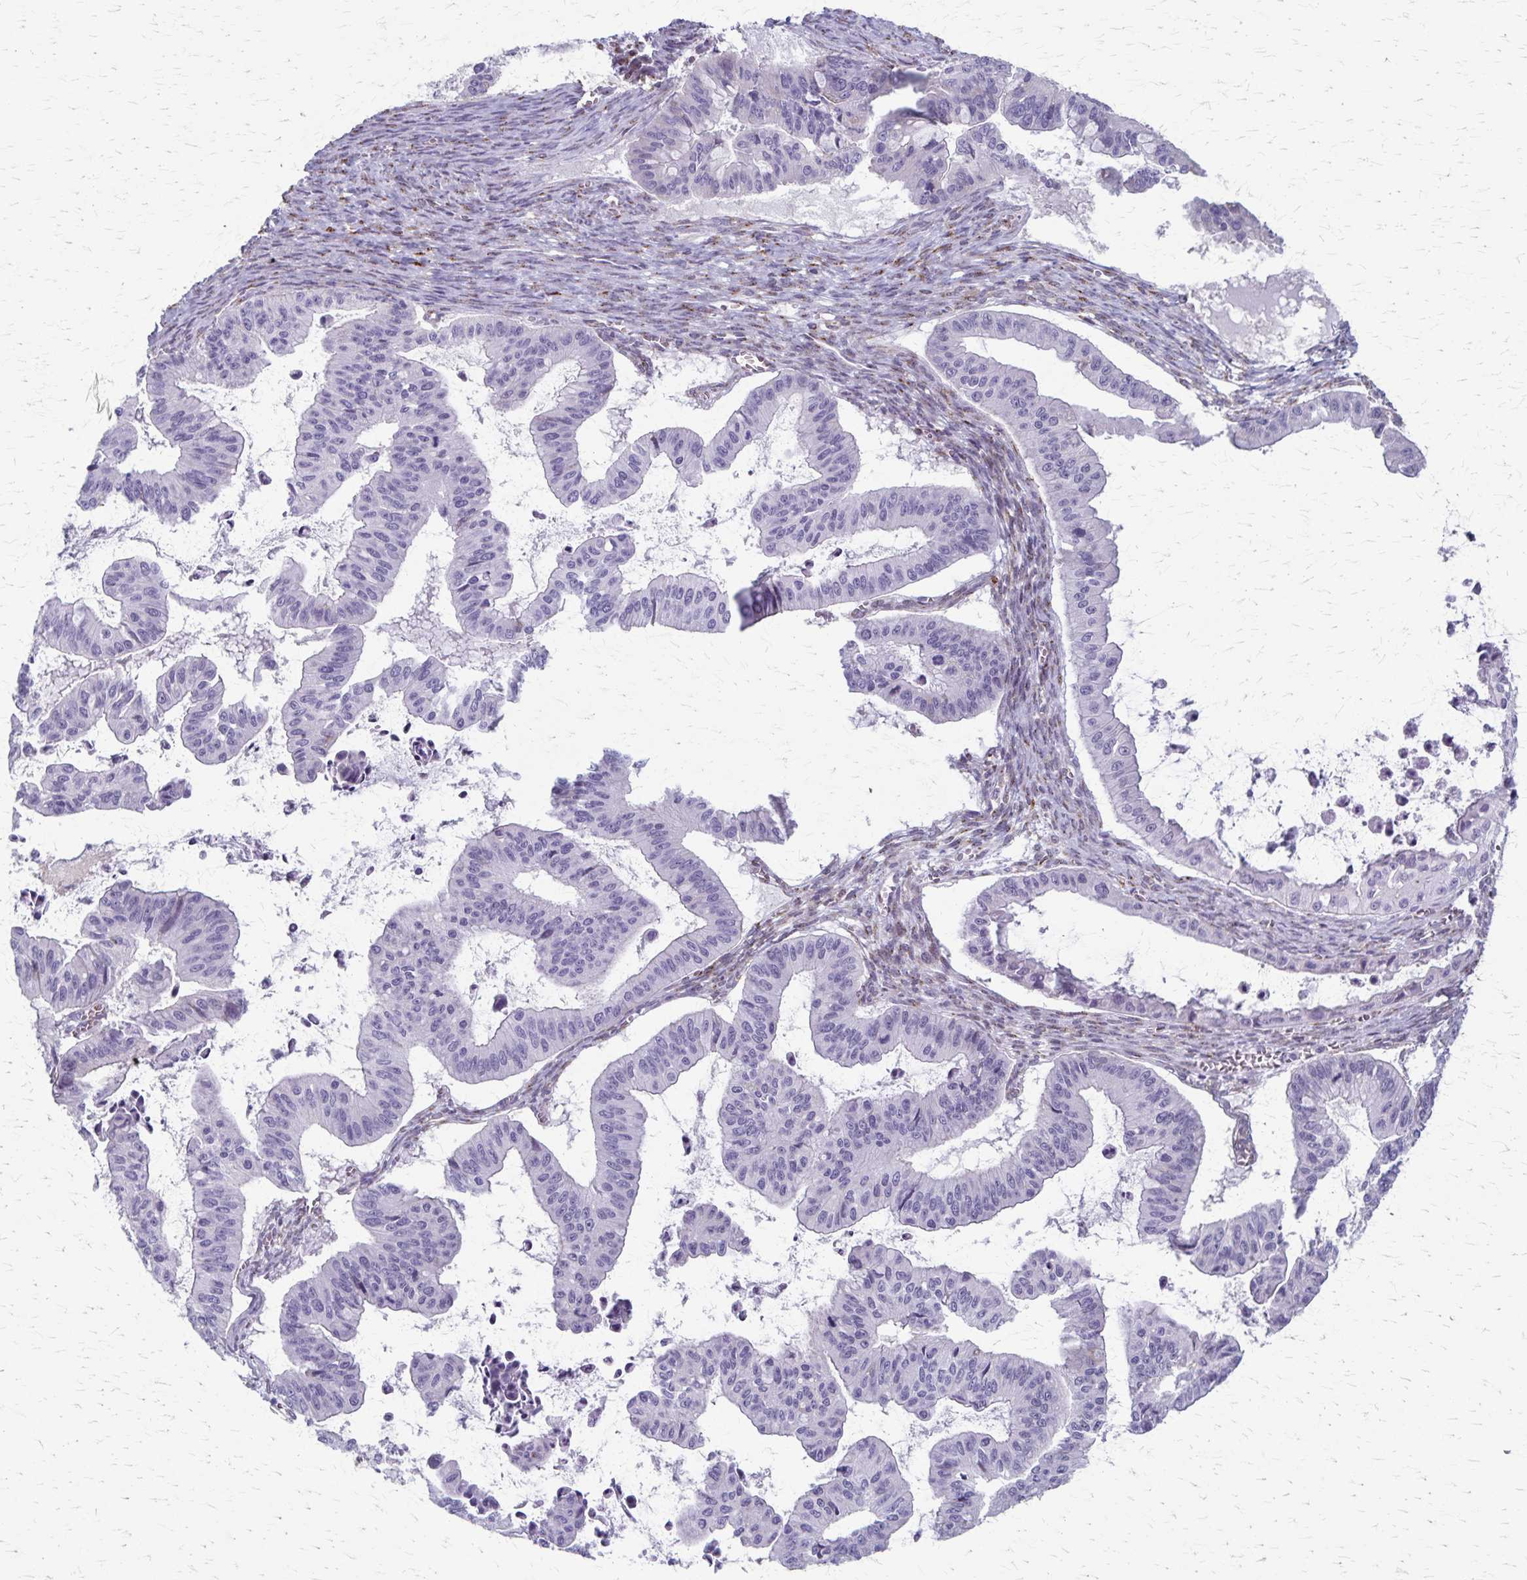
{"staining": {"intensity": "negative", "quantity": "none", "location": "none"}, "tissue": "ovarian cancer", "cell_type": "Tumor cells", "image_type": "cancer", "snomed": [{"axis": "morphology", "description": "Cystadenocarcinoma, mucinous, NOS"}, {"axis": "topography", "description": "Ovary"}], "caption": "DAB (3,3'-diaminobenzidine) immunohistochemical staining of human mucinous cystadenocarcinoma (ovarian) shows no significant positivity in tumor cells.", "gene": "MCFD2", "patient": {"sex": "female", "age": 72}}